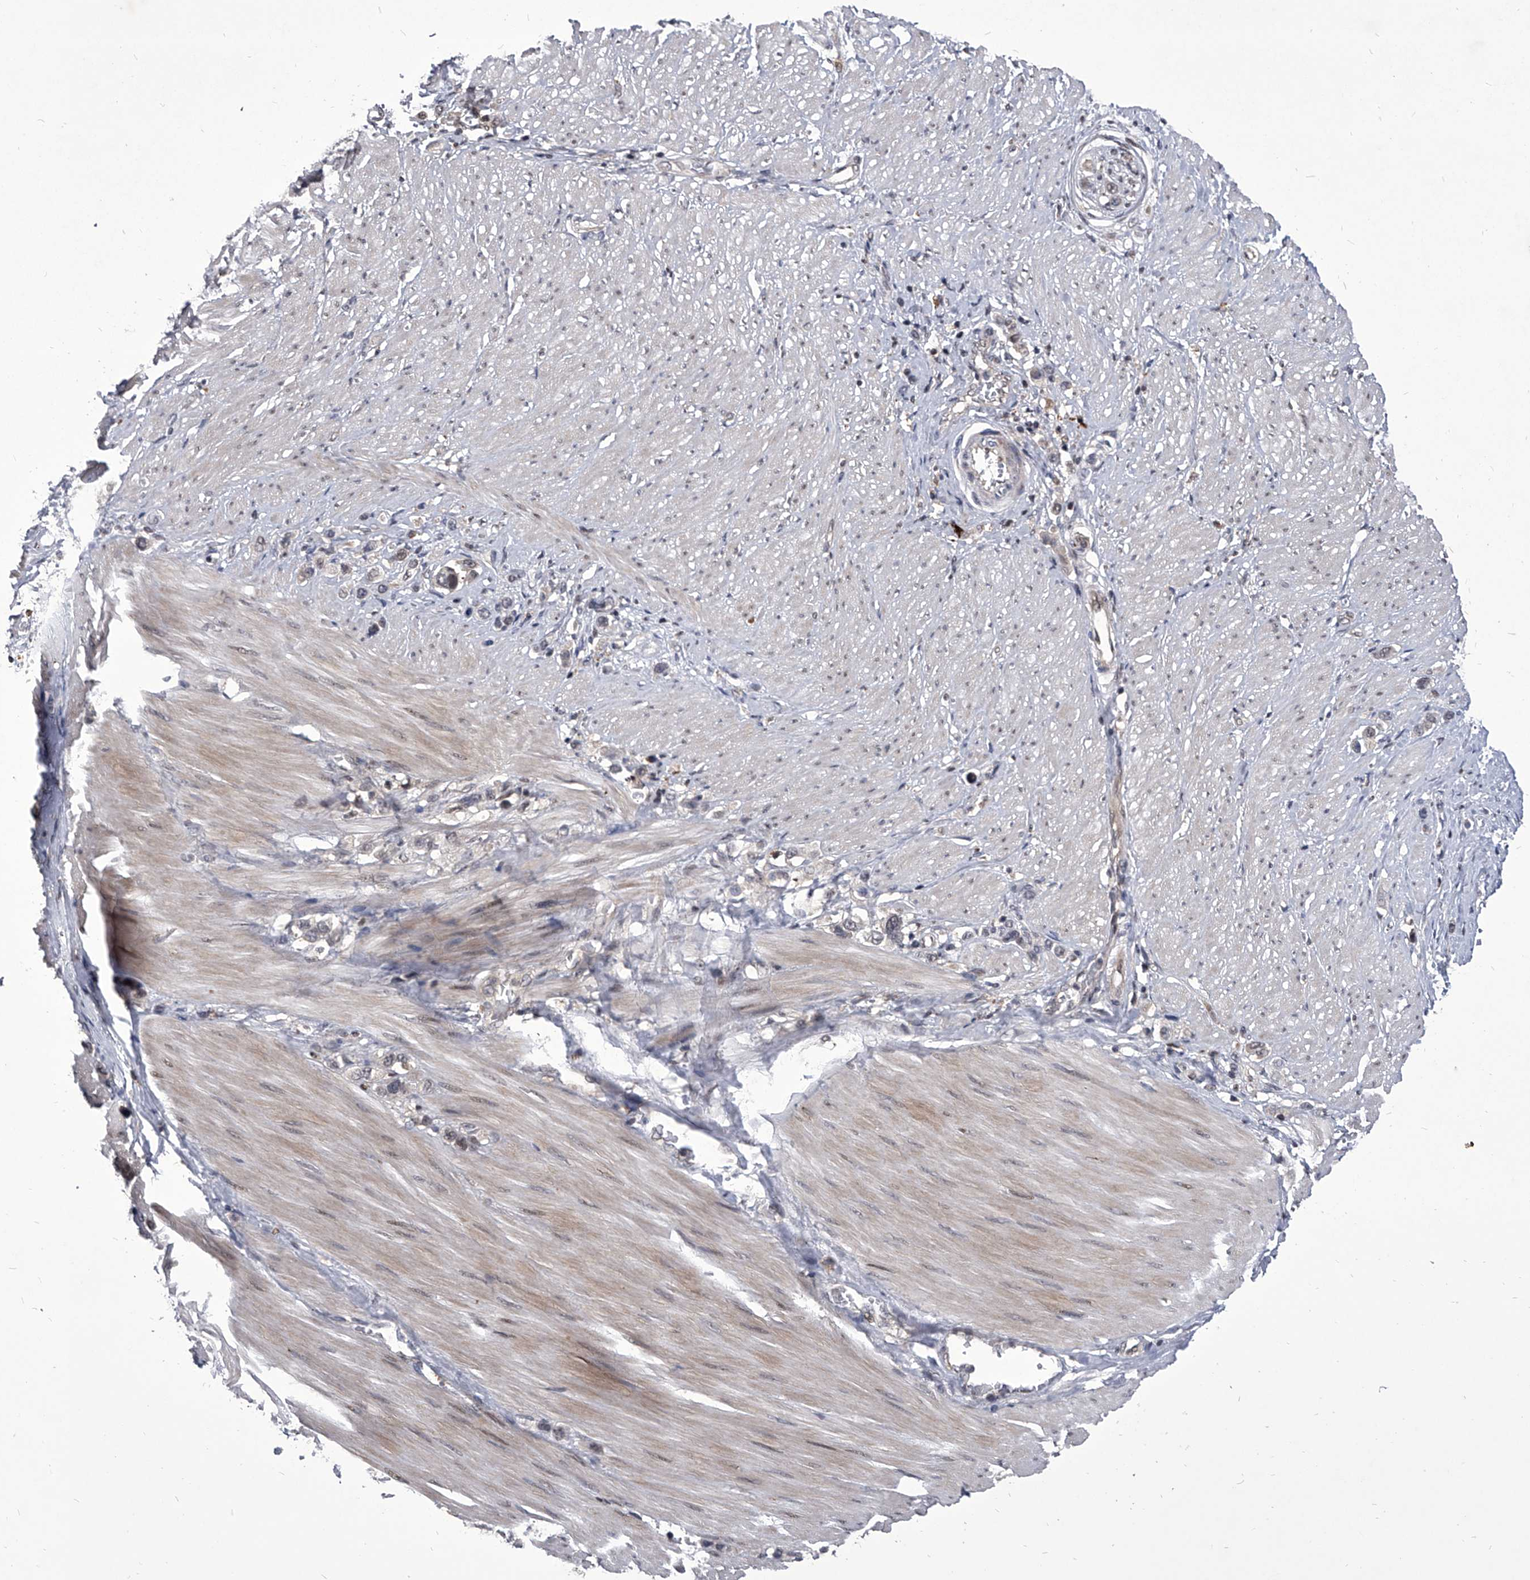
{"staining": {"intensity": "weak", "quantity": "<25%", "location": "cytoplasmic/membranous,nuclear"}, "tissue": "stomach cancer", "cell_type": "Tumor cells", "image_type": "cancer", "snomed": [{"axis": "morphology", "description": "Adenocarcinoma, NOS"}, {"axis": "topography", "description": "Stomach"}], "caption": "This is a image of immunohistochemistry staining of stomach cancer (adenocarcinoma), which shows no staining in tumor cells.", "gene": "CMTR1", "patient": {"sex": "female", "age": 65}}